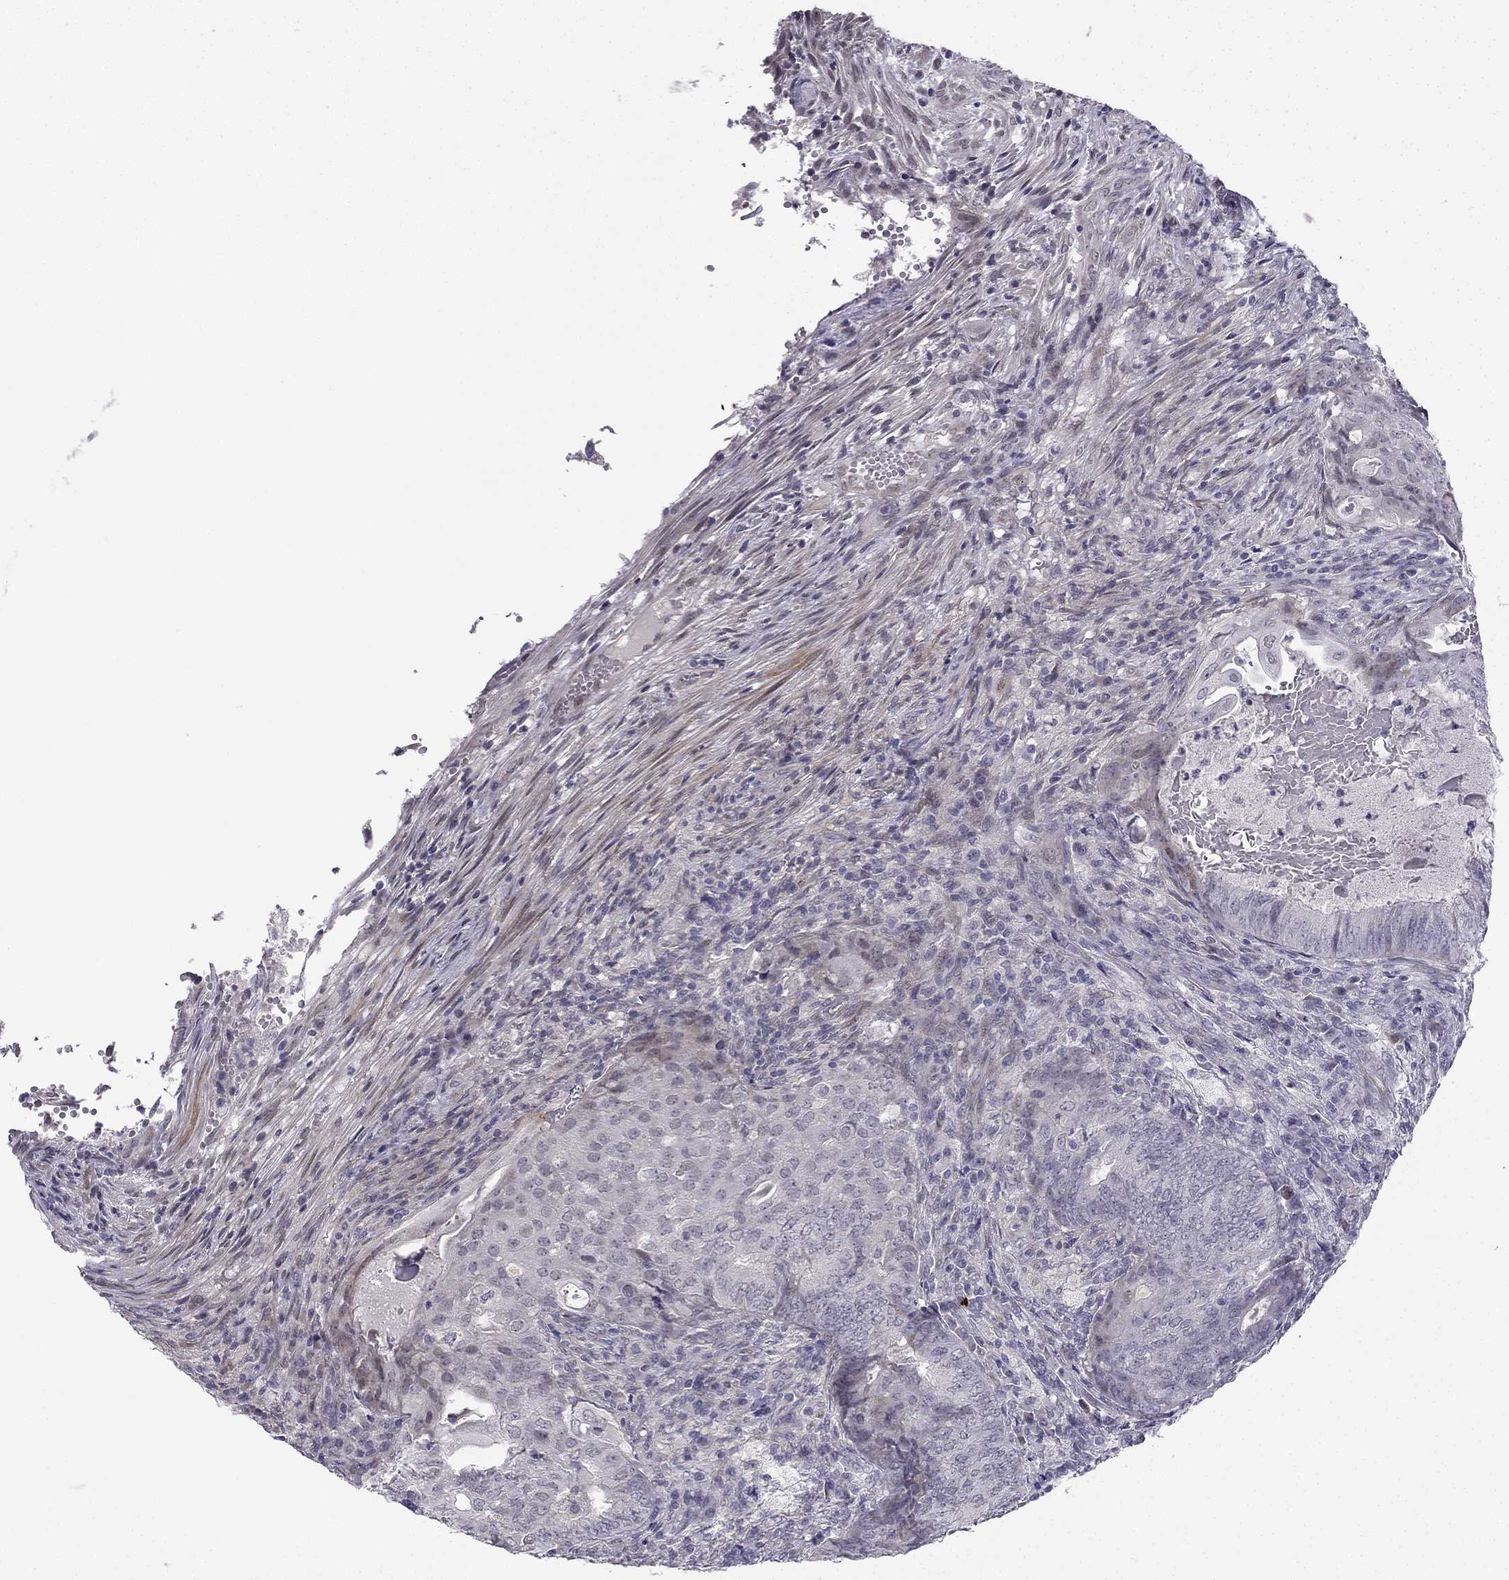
{"staining": {"intensity": "negative", "quantity": "none", "location": "none"}, "tissue": "endometrial cancer", "cell_type": "Tumor cells", "image_type": "cancer", "snomed": [{"axis": "morphology", "description": "Adenocarcinoma, NOS"}, {"axis": "topography", "description": "Endometrium"}], "caption": "This image is of adenocarcinoma (endometrial) stained with IHC to label a protein in brown with the nuclei are counter-stained blue. There is no expression in tumor cells.", "gene": "CHST8", "patient": {"sex": "female", "age": 62}}